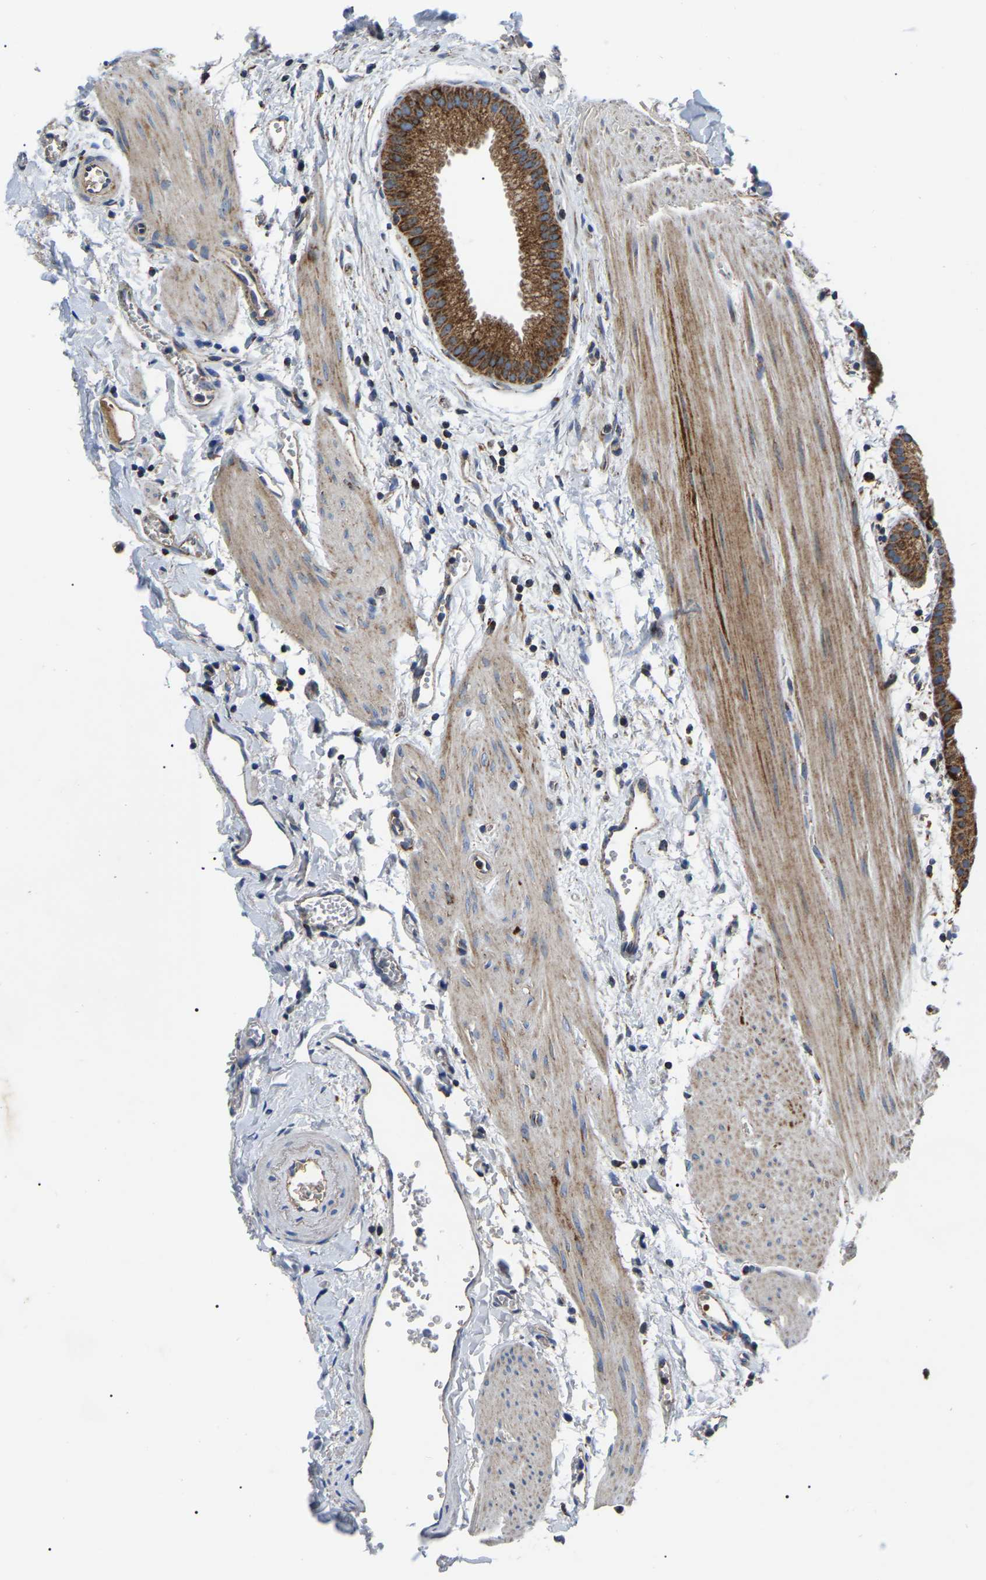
{"staining": {"intensity": "moderate", "quantity": ">75%", "location": "cytoplasmic/membranous"}, "tissue": "gallbladder", "cell_type": "Glandular cells", "image_type": "normal", "snomed": [{"axis": "morphology", "description": "Normal tissue, NOS"}, {"axis": "topography", "description": "Gallbladder"}], "caption": "Immunohistochemical staining of unremarkable gallbladder demonstrates medium levels of moderate cytoplasmic/membranous staining in about >75% of glandular cells.", "gene": "PPM1E", "patient": {"sex": "female", "age": 64}}